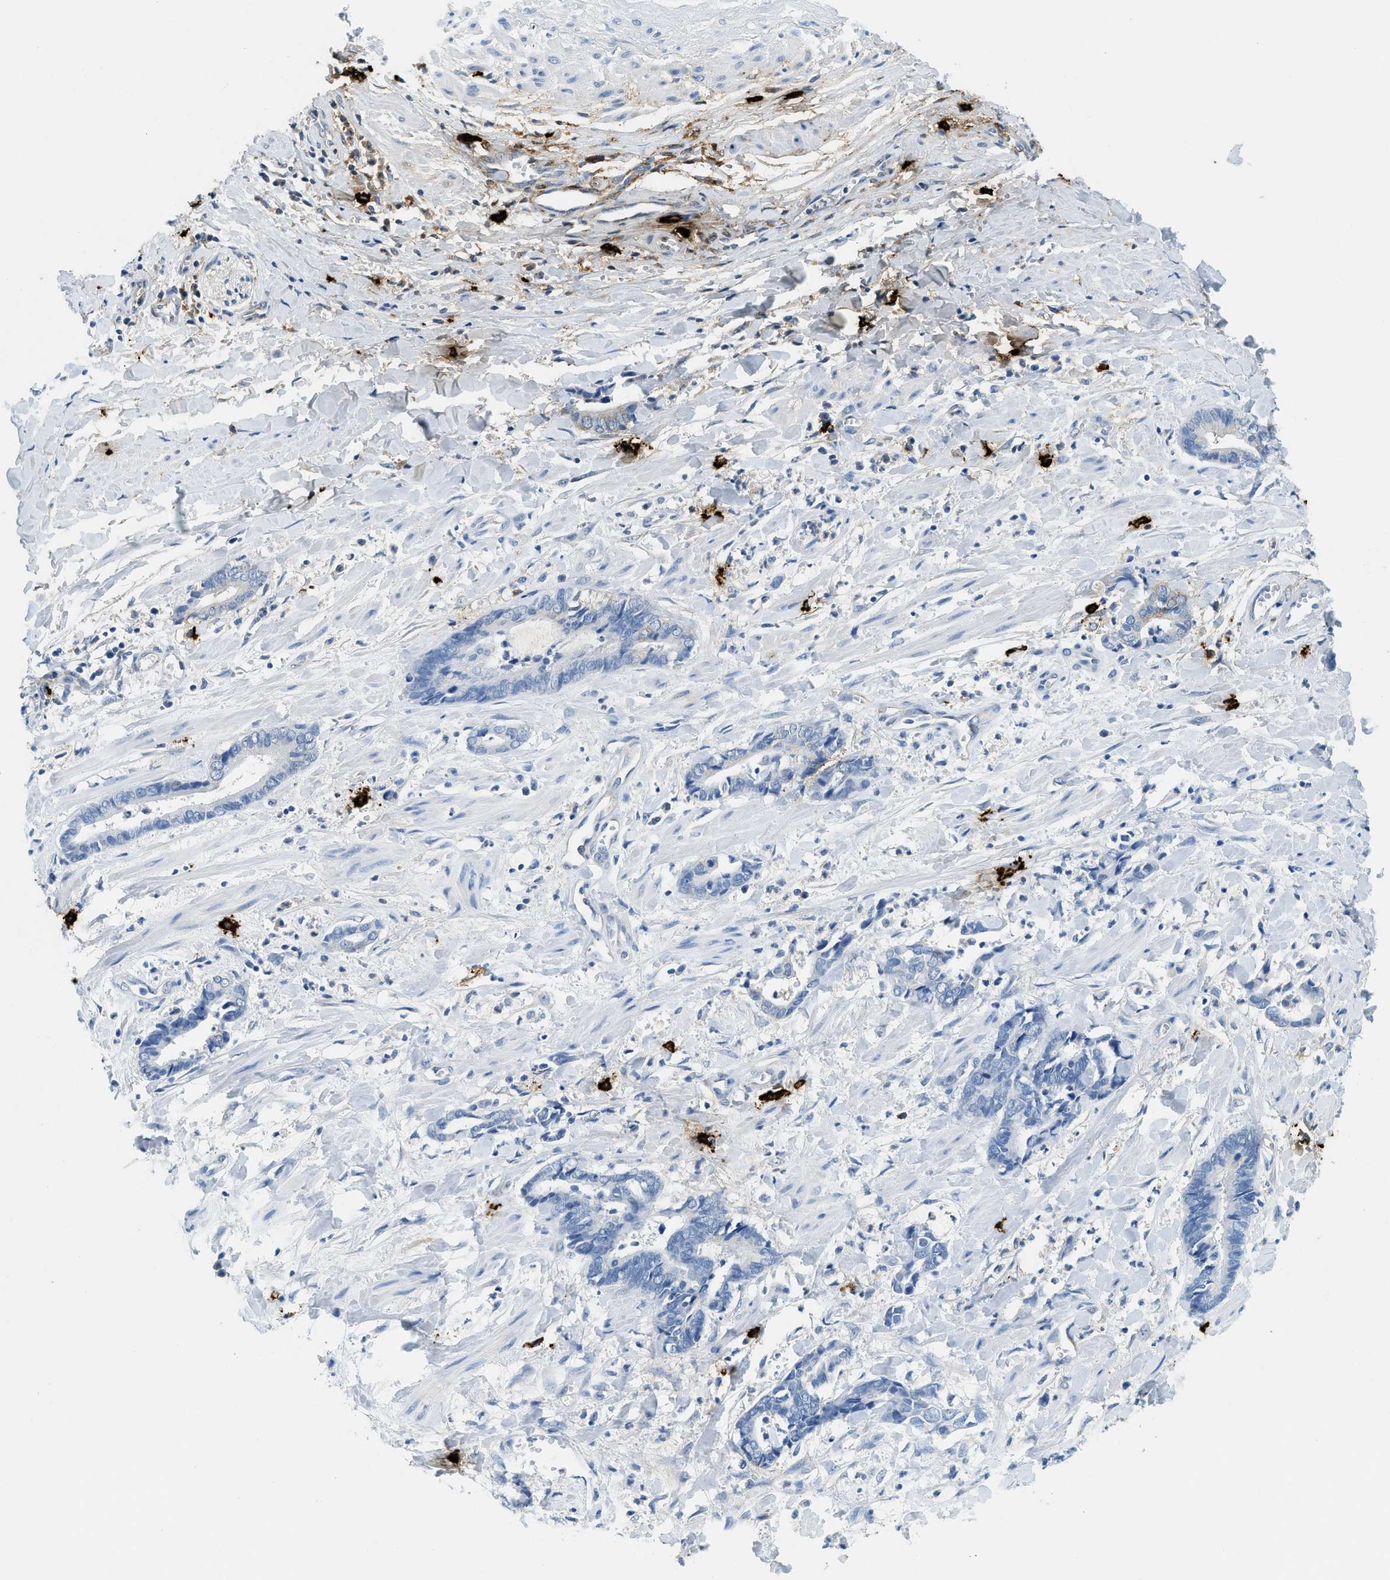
{"staining": {"intensity": "negative", "quantity": "none", "location": "none"}, "tissue": "cervical cancer", "cell_type": "Tumor cells", "image_type": "cancer", "snomed": [{"axis": "morphology", "description": "Adenocarcinoma, NOS"}, {"axis": "topography", "description": "Cervix"}], "caption": "IHC histopathology image of human adenocarcinoma (cervical) stained for a protein (brown), which reveals no staining in tumor cells.", "gene": "TPSAB1", "patient": {"sex": "female", "age": 44}}